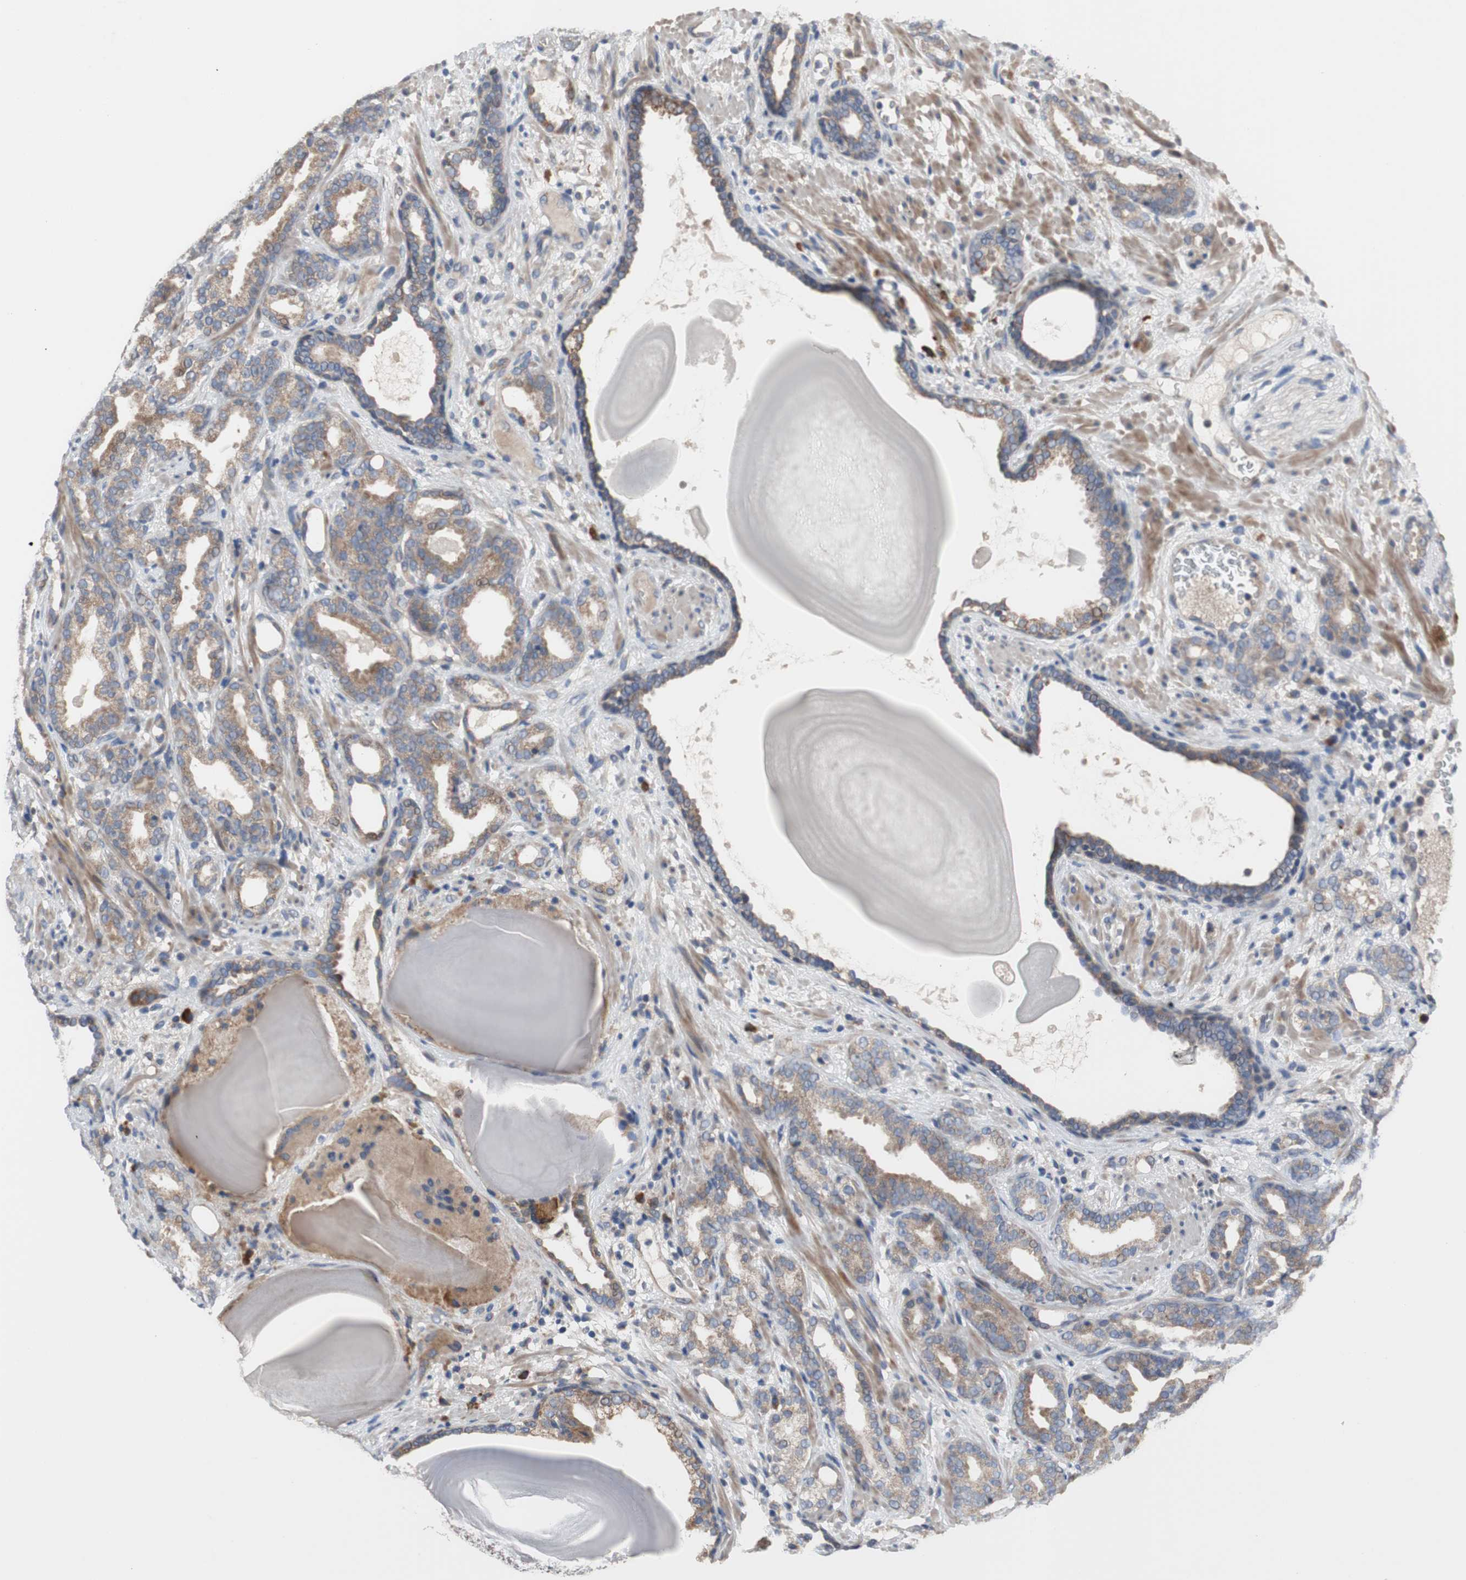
{"staining": {"intensity": "moderate", "quantity": ">75%", "location": "cytoplasmic/membranous"}, "tissue": "prostate cancer", "cell_type": "Tumor cells", "image_type": "cancer", "snomed": [{"axis": "morphology", "description": "Adenocarcinoma, Low grade"}, {"axis": "topography", "description": "Prostate"}], "caption": "Prostate cancer stained with a brown dye displays moderate cytoplasmic/membranous positive positivity in about >75% of tumor cells.", "gene": "TTC14", "patient": {"sex": "male", "age": 63}}